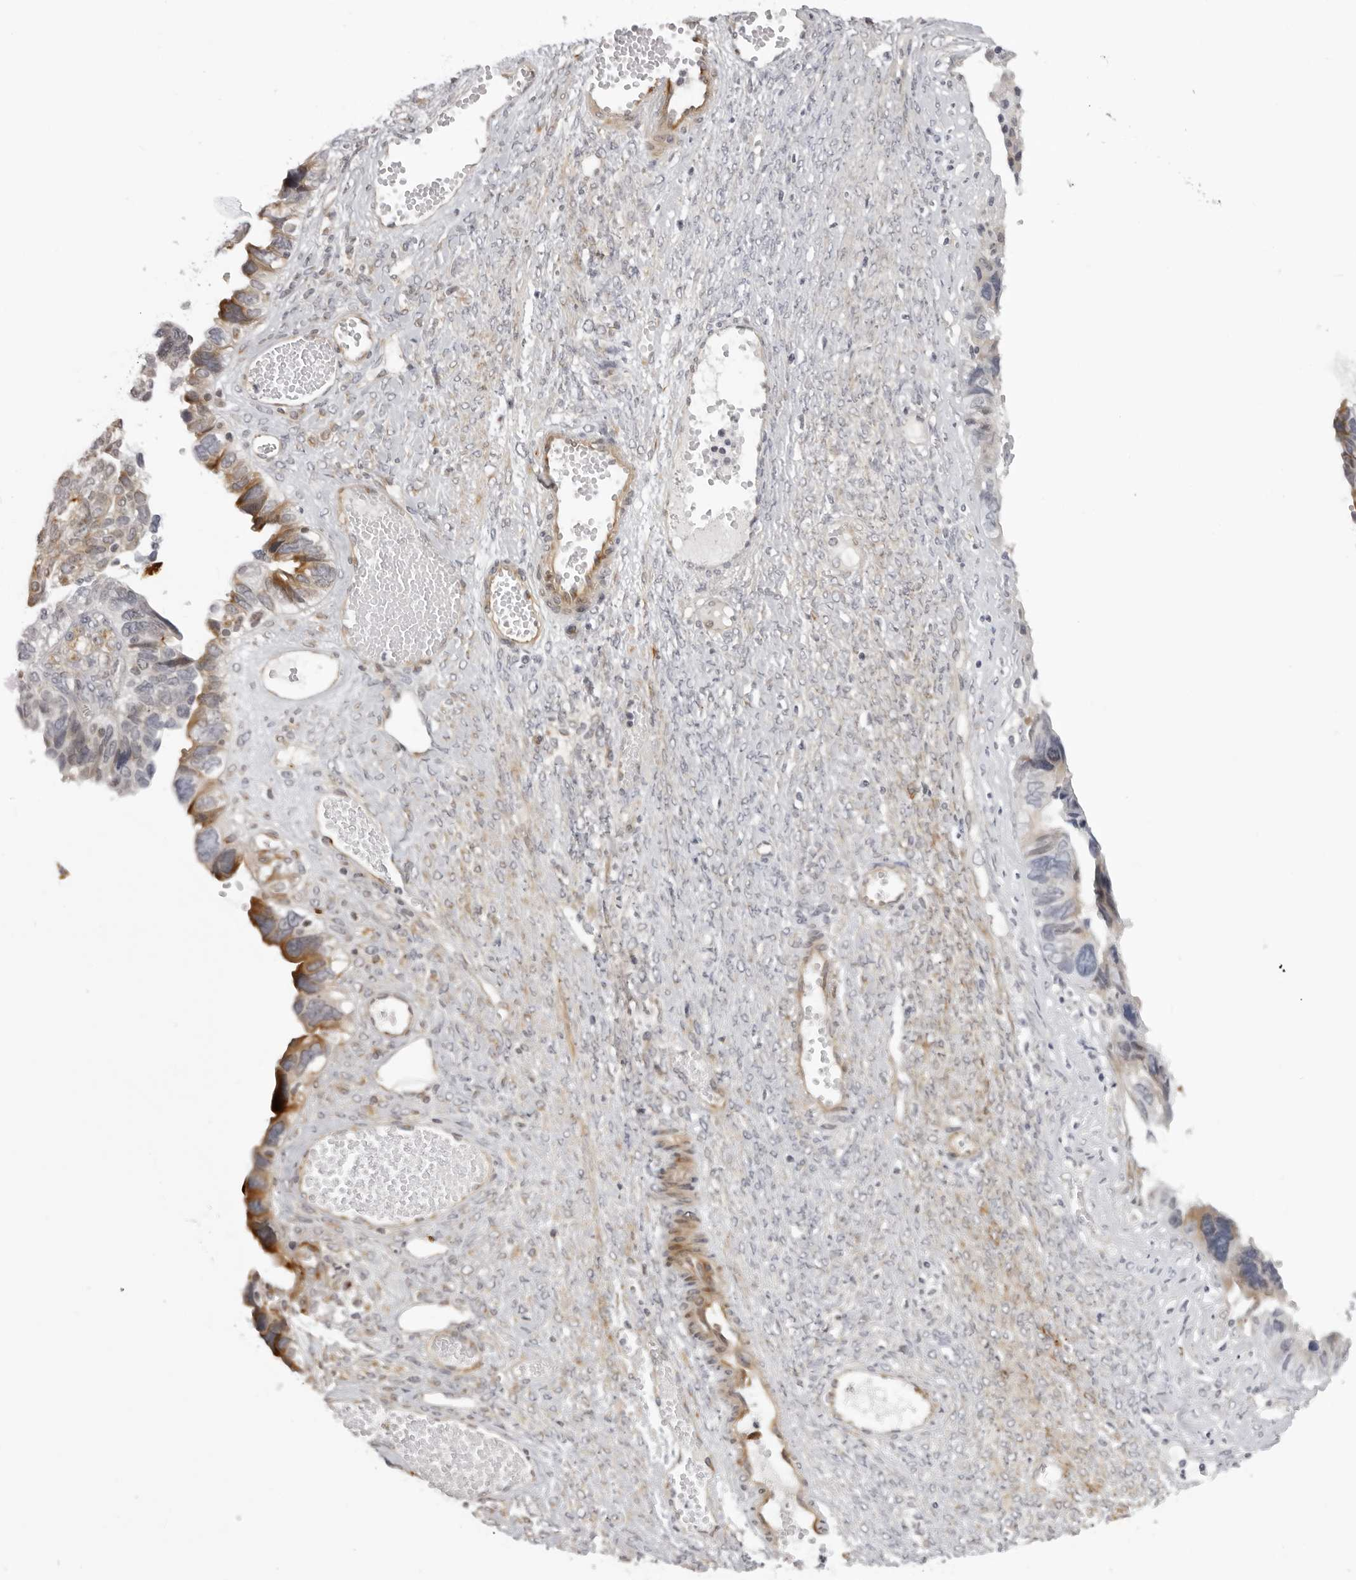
{"staining": {"intensity": "moderate", "quantity": "<25%", "location": "cytoplasmic/membranous"}, "tissue": "ovarian cancer", "cell_type": "Tumor cells", "image_type": "cancer", "snomed": [{"axis": "morphology", "description": "Cystadenocarcinoma, serous, NOS"}, {"axis": "topography", "description": "Ovary"}], "caption": "Immunohistochemical staining of human ovarian serous cystadenocarcinoma exhibits low levels of moderate cytoplasmic/membranous expression in about <25% of tumor cells. (brown staining indicates protein expression, while blue staining denotes nuclei).", "gene": "SUGCT", "patient": {"sex": "female", "age": 79}}